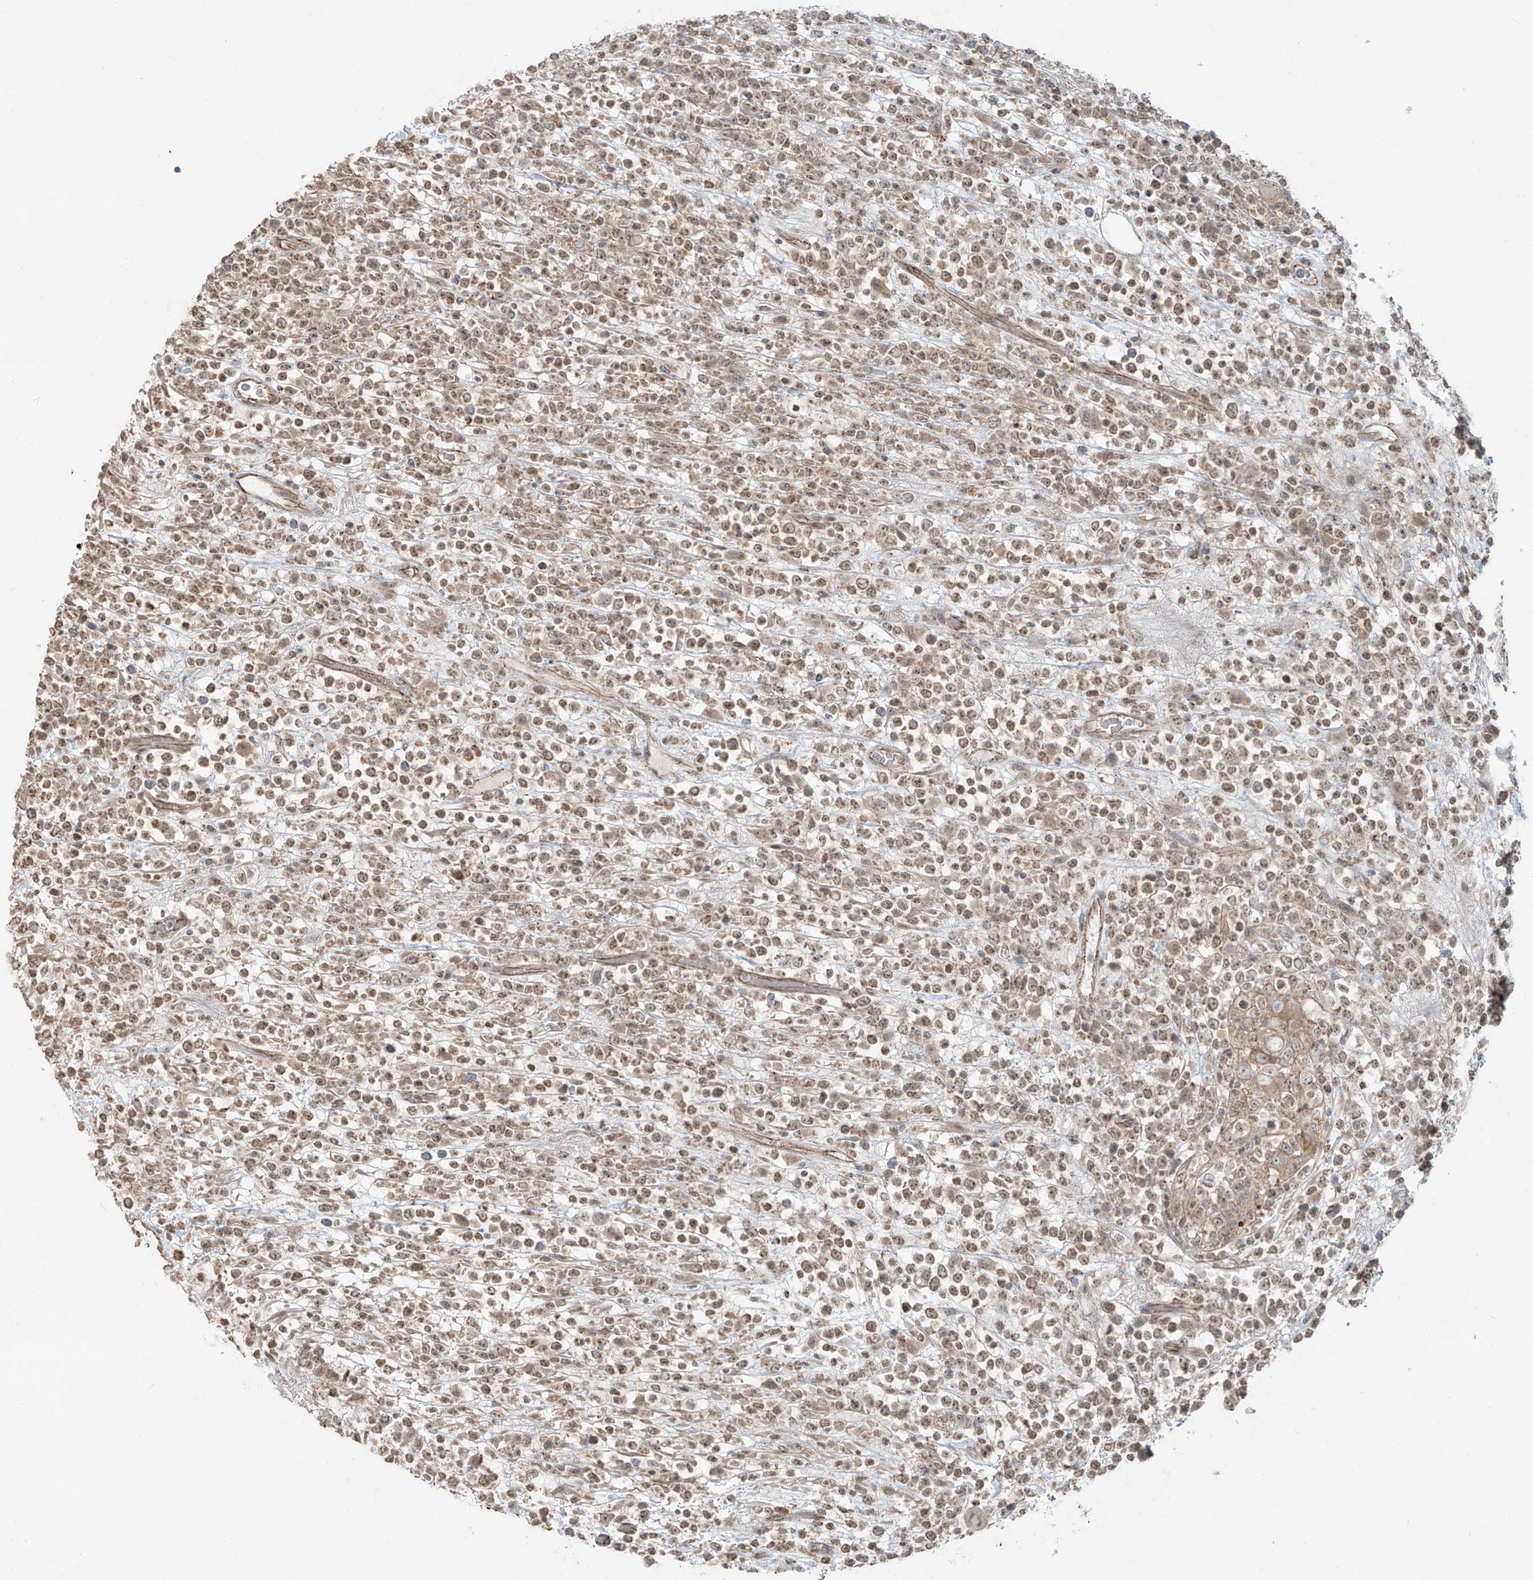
{"staining": {"intensity": "moderate", "quantity": ">75%", "location": "cytoplasmic/membranous"}, "tissue": "lymphoma", "cell_type": "Tumor cells", "image_type": "cancer", "snomed": [{"axis": "morphology", "description": "Malignant lymphoma, non-Hodgkin's type, High grade"}, {"axis": "topography", "description": "Colon"}], "caption": "Protein staining of lymphoma tissue exhibits moderate cytoplasmic/membranous positivity in about >75% of tumor cells. Nuclei are stained in blue.", "gene": "ZNF16", "patient": {"sex": "female", "age": 53}}